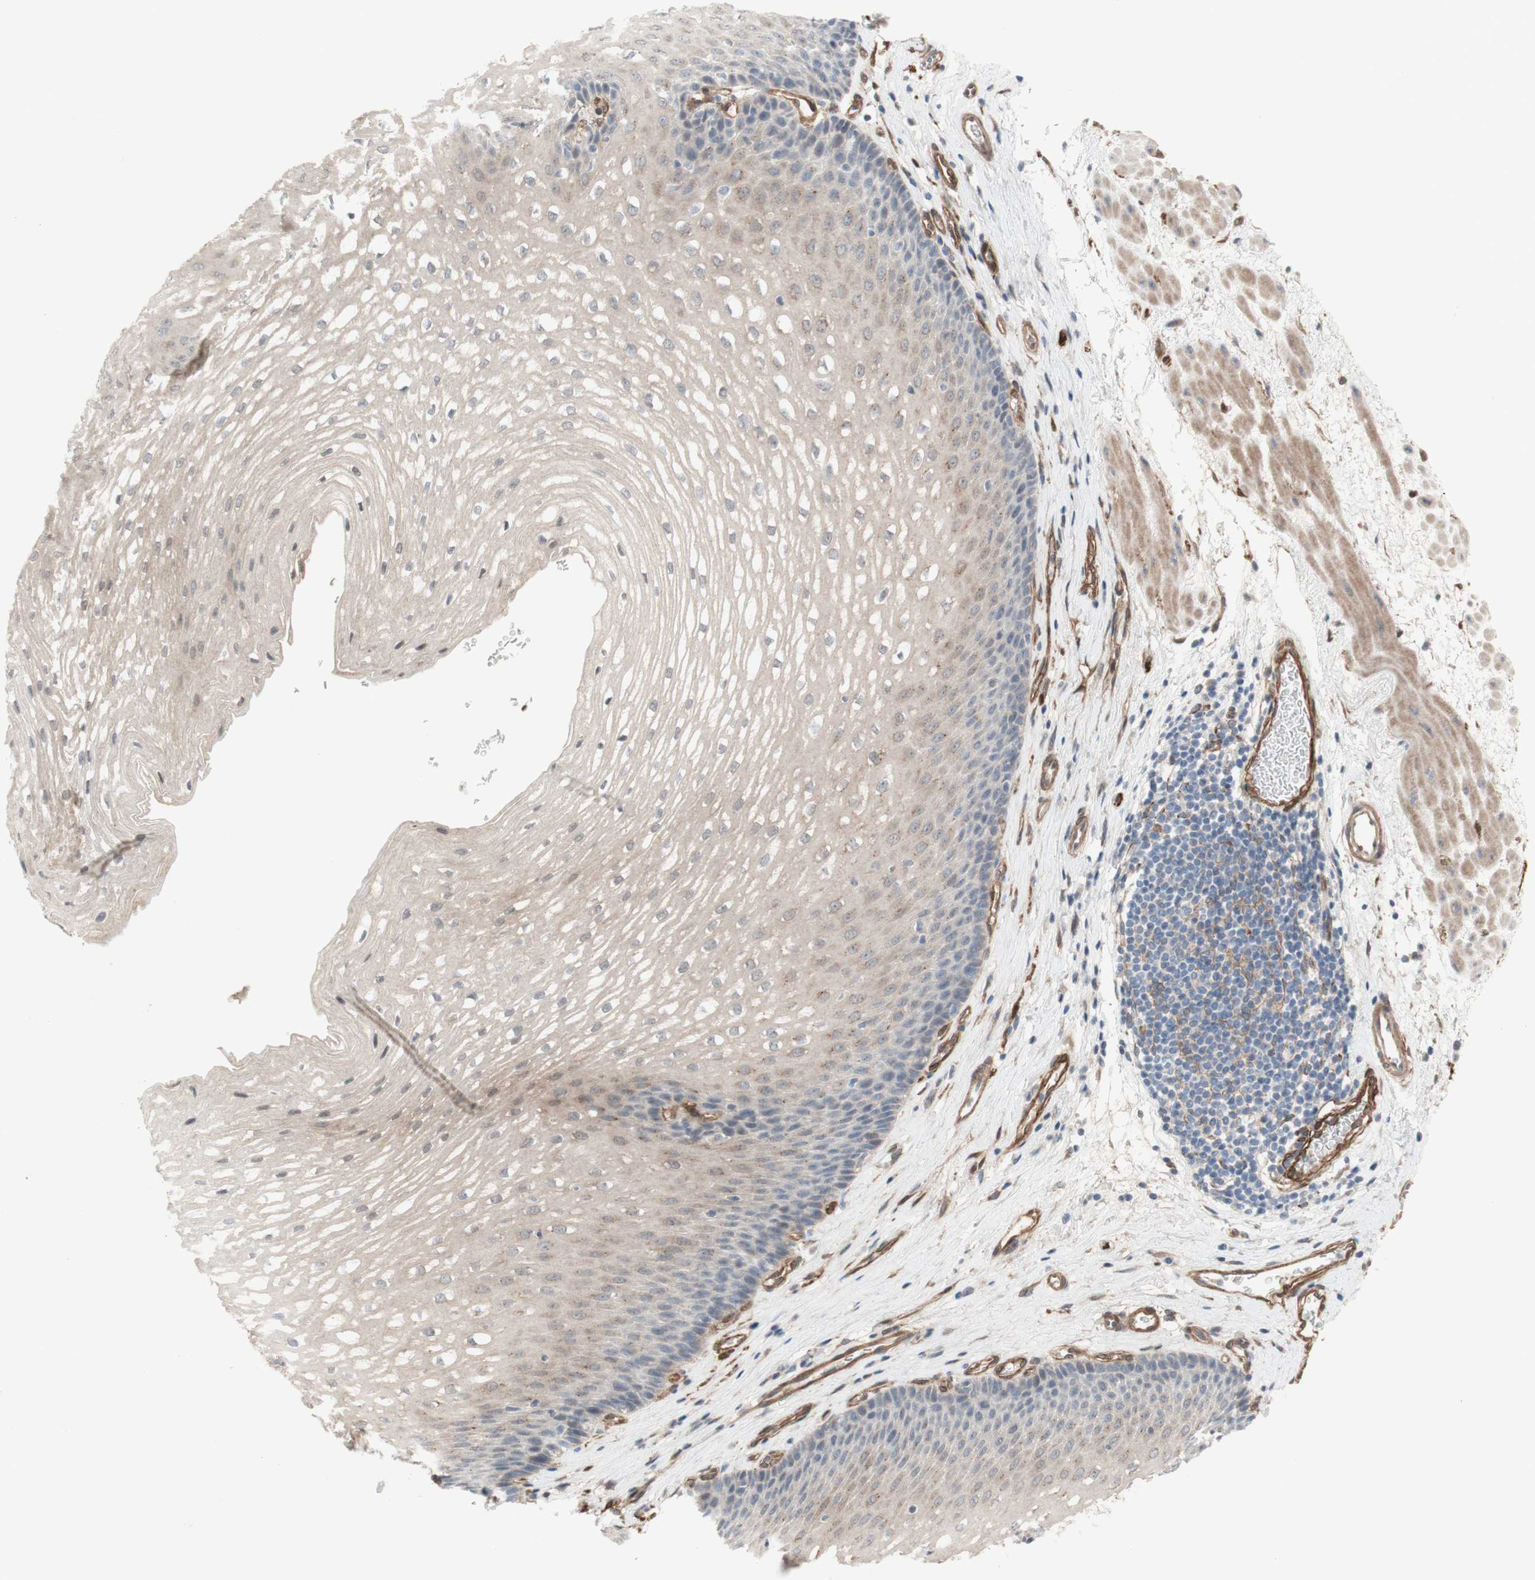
{"staining": {"intensity": "weak", "quantity": ">75%", "location": "cytoplasmic/membranous"}, "tissue": "esophagus", "cell_type": "Squamous epithelial cells", "image_type": "normal", "snomed": [{"axis": "morphology", "description": "Normal tissue, NOS"}, {"axis": "topography", "description": "Esophagus"}], "caption": "Immunohistochemical staining of normal esophagus exhibits low levels of weak cytoplasmic/membranous expression in approximately >75% of squamous epithelial cells. Using DAB (3,3'-diaminobenzidine) (brown) and hematoxylin (blue) stains, captured at high magnification using brightfield microscopy.", "gene": "CNN3", "patient": {"sex": "male", "age": 48}}